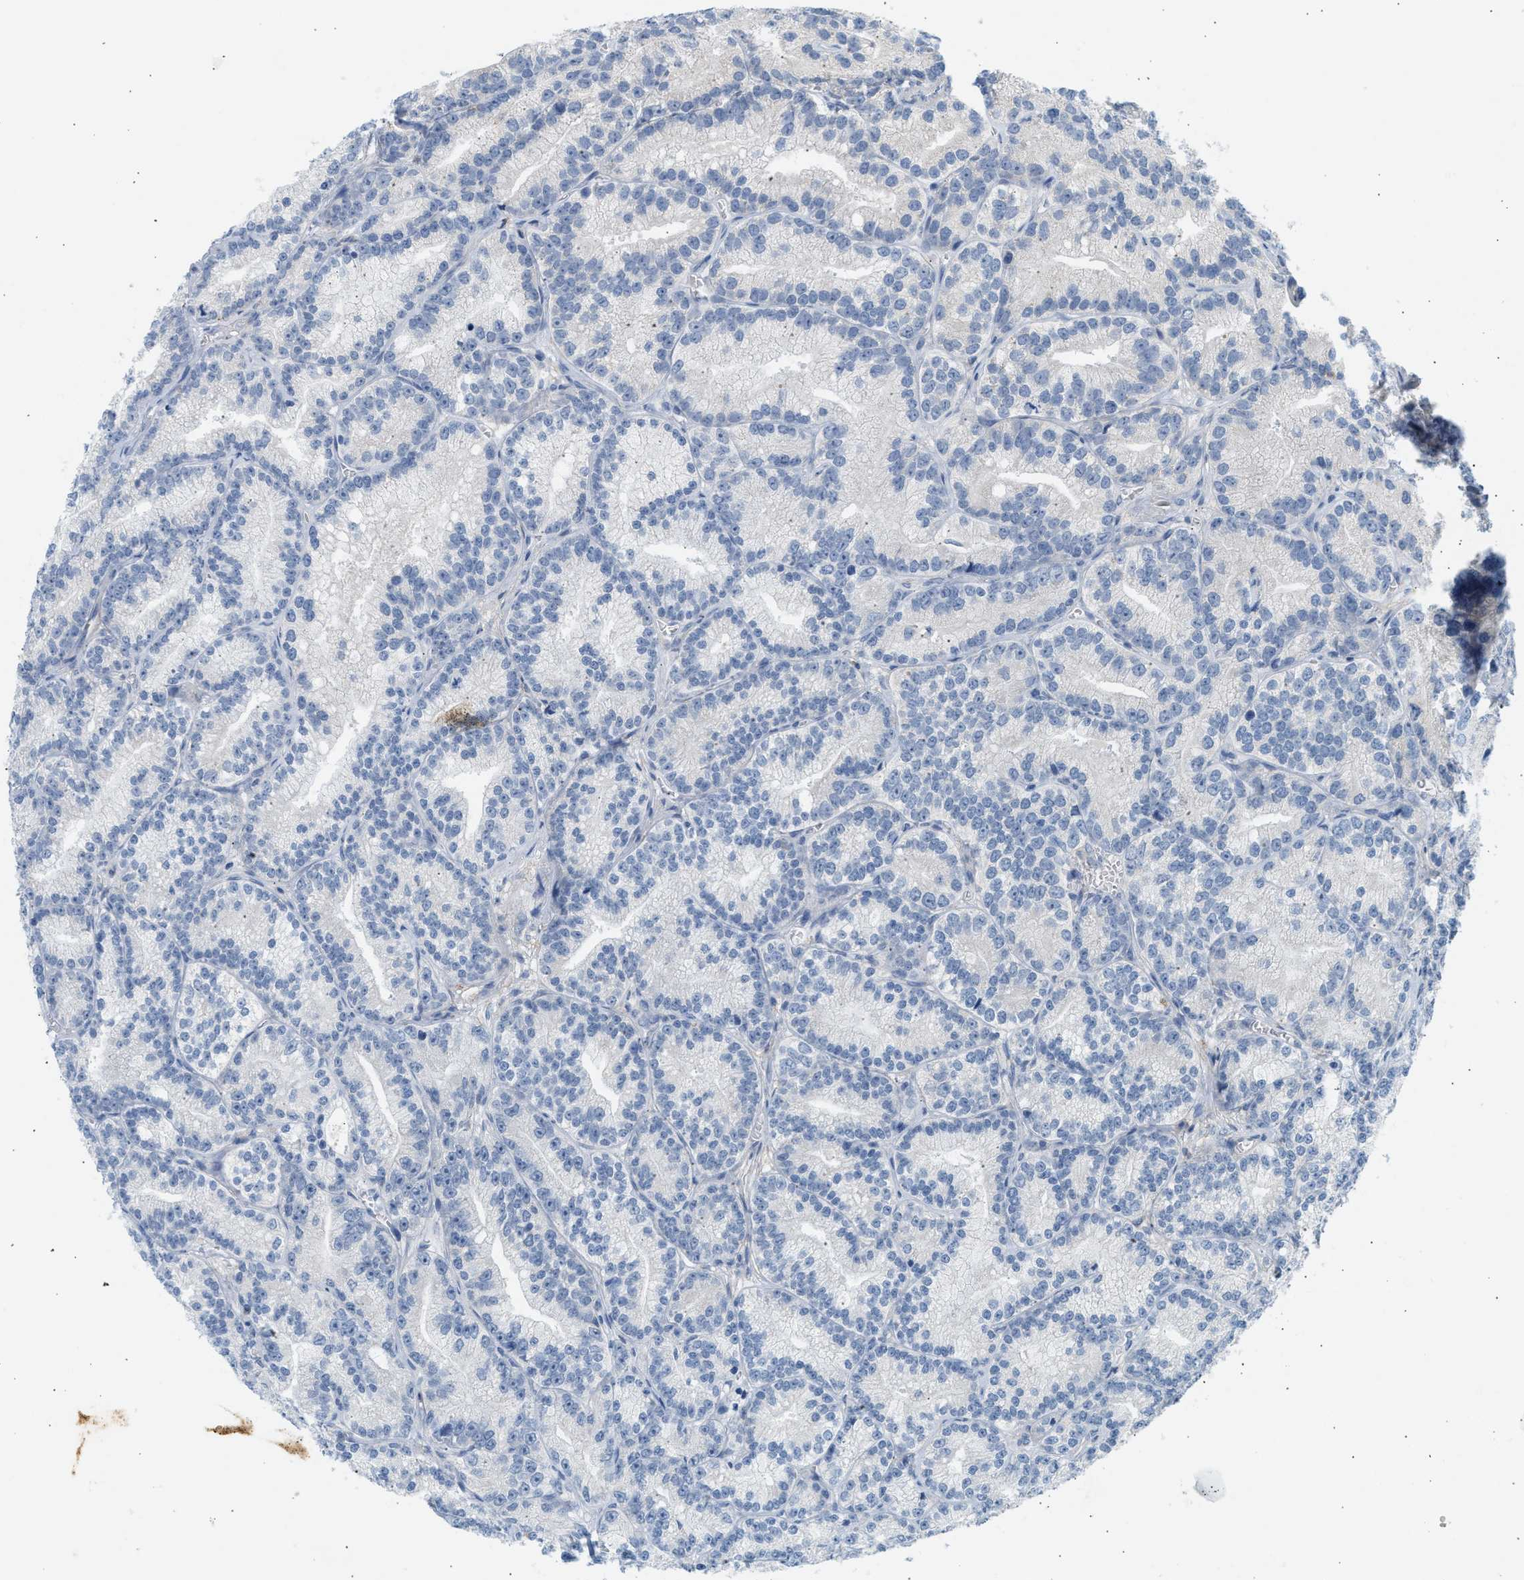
{"staining": {"intensity": "negative", "quantity": "none", "location": "none"}, "tissue": "prostate cancer", "cell_type": "Tumor cells", "image_type": "cancer", "snomed": [{"axis": "morphology", "description": "Adenocarcinoma, Low grade"}, {"axis": "topography", "description": "Prostate"}], "caption": "A high-resolution image shows immunohistochemistry (IHC) staining of prostate low-grade adenocarcinoma, which reveals no significant positivity in tumor cells. The staining was performed using DAB to visualize the protein expression in brown, while the nuclei were stained in blue with hematoxylin (Magnification: 20x).", "gene": "BVES", "patient": {"sex": "male", "age": 89}}